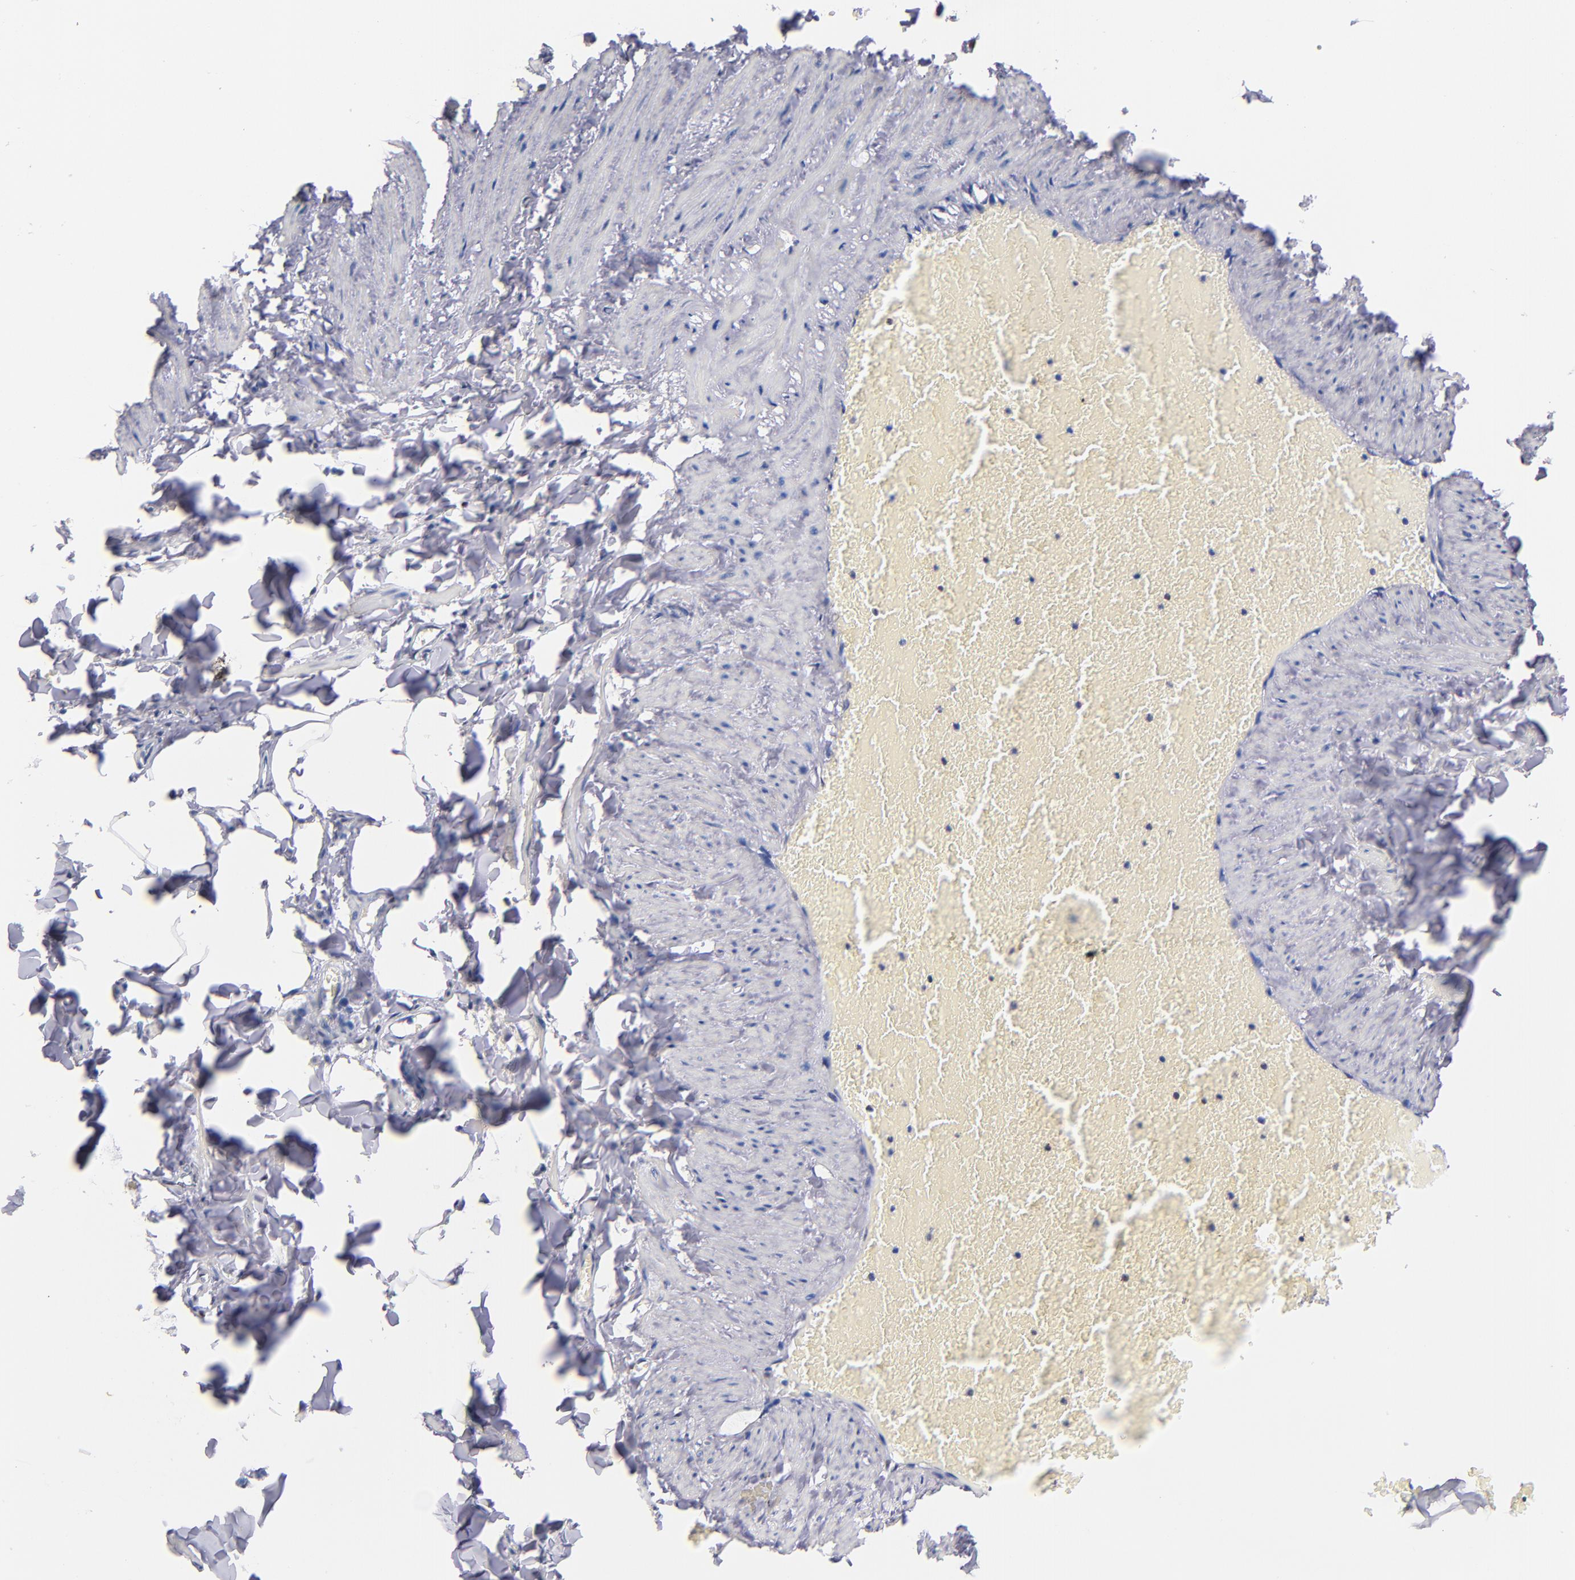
{"staining": {"intensity": "moderate", "quantity": "<25%", "location": "nuclear"}, "tissue": "adipose tissue", "cell_type": "Adipocytes", "image_type": "normal", "snomed": [{"axis": "morphology", "description": "Normal tissue, NOS"}, {"axis": "topography", "description": "Vascular tissue"}], "caption": "Immunohistochemistry (DAB (3,3'-diaminobenzidine)) staining of unremarkable adipose tissue demonstrates moderate nuclear protein staining in approximately <25% of adipocytes.", "gene": "IFI16", "patient": {"sex": "male", "age": 41}}